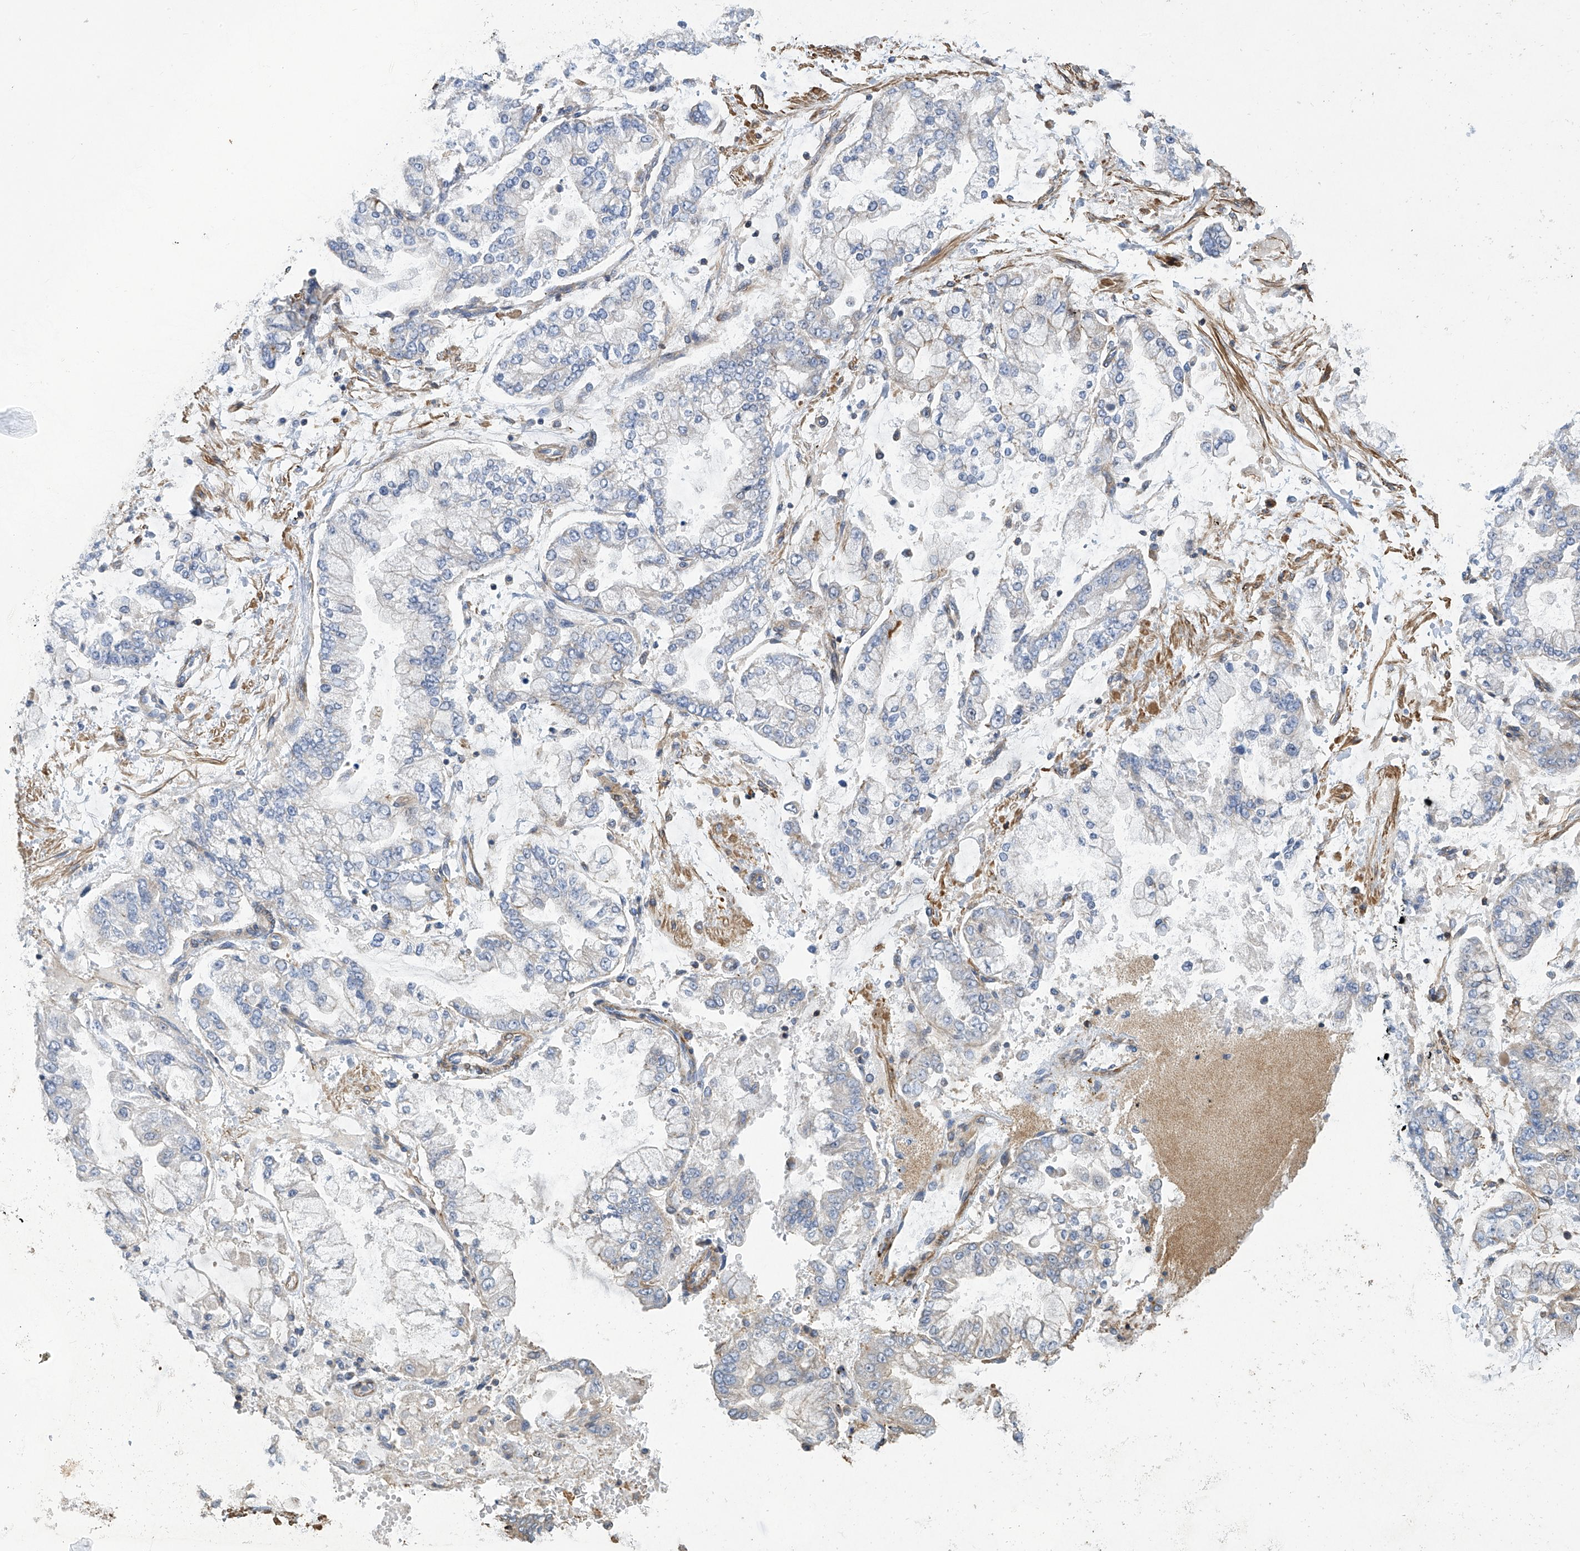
{"staining": {"intensity": "negative", "quantity": "none", "location": "none"}, "tissue": "stomach cancer", "cell_type": "Tumor cells", "image_type": "cancer", "snomed": [{"axis": "morphology", "description": "Normal tissue, NOS"}, {"axis": "morphology", "description": "Adenocarcinoma, NOS"}, {"axis": "topography", "description": "Stomach, upper"}, {"axis": "topography", "description": "Stomach"}], "caption": "High magnification brightfield microscopy of stomach cancer stained with DAB (3,3'-diaminobenzidine) (brown) and counterstained with hematoxylin (blue): tumor cells show no significant expression.", "gene": "SLC43A3", "patient": {"sex": "male", "age": 76}}